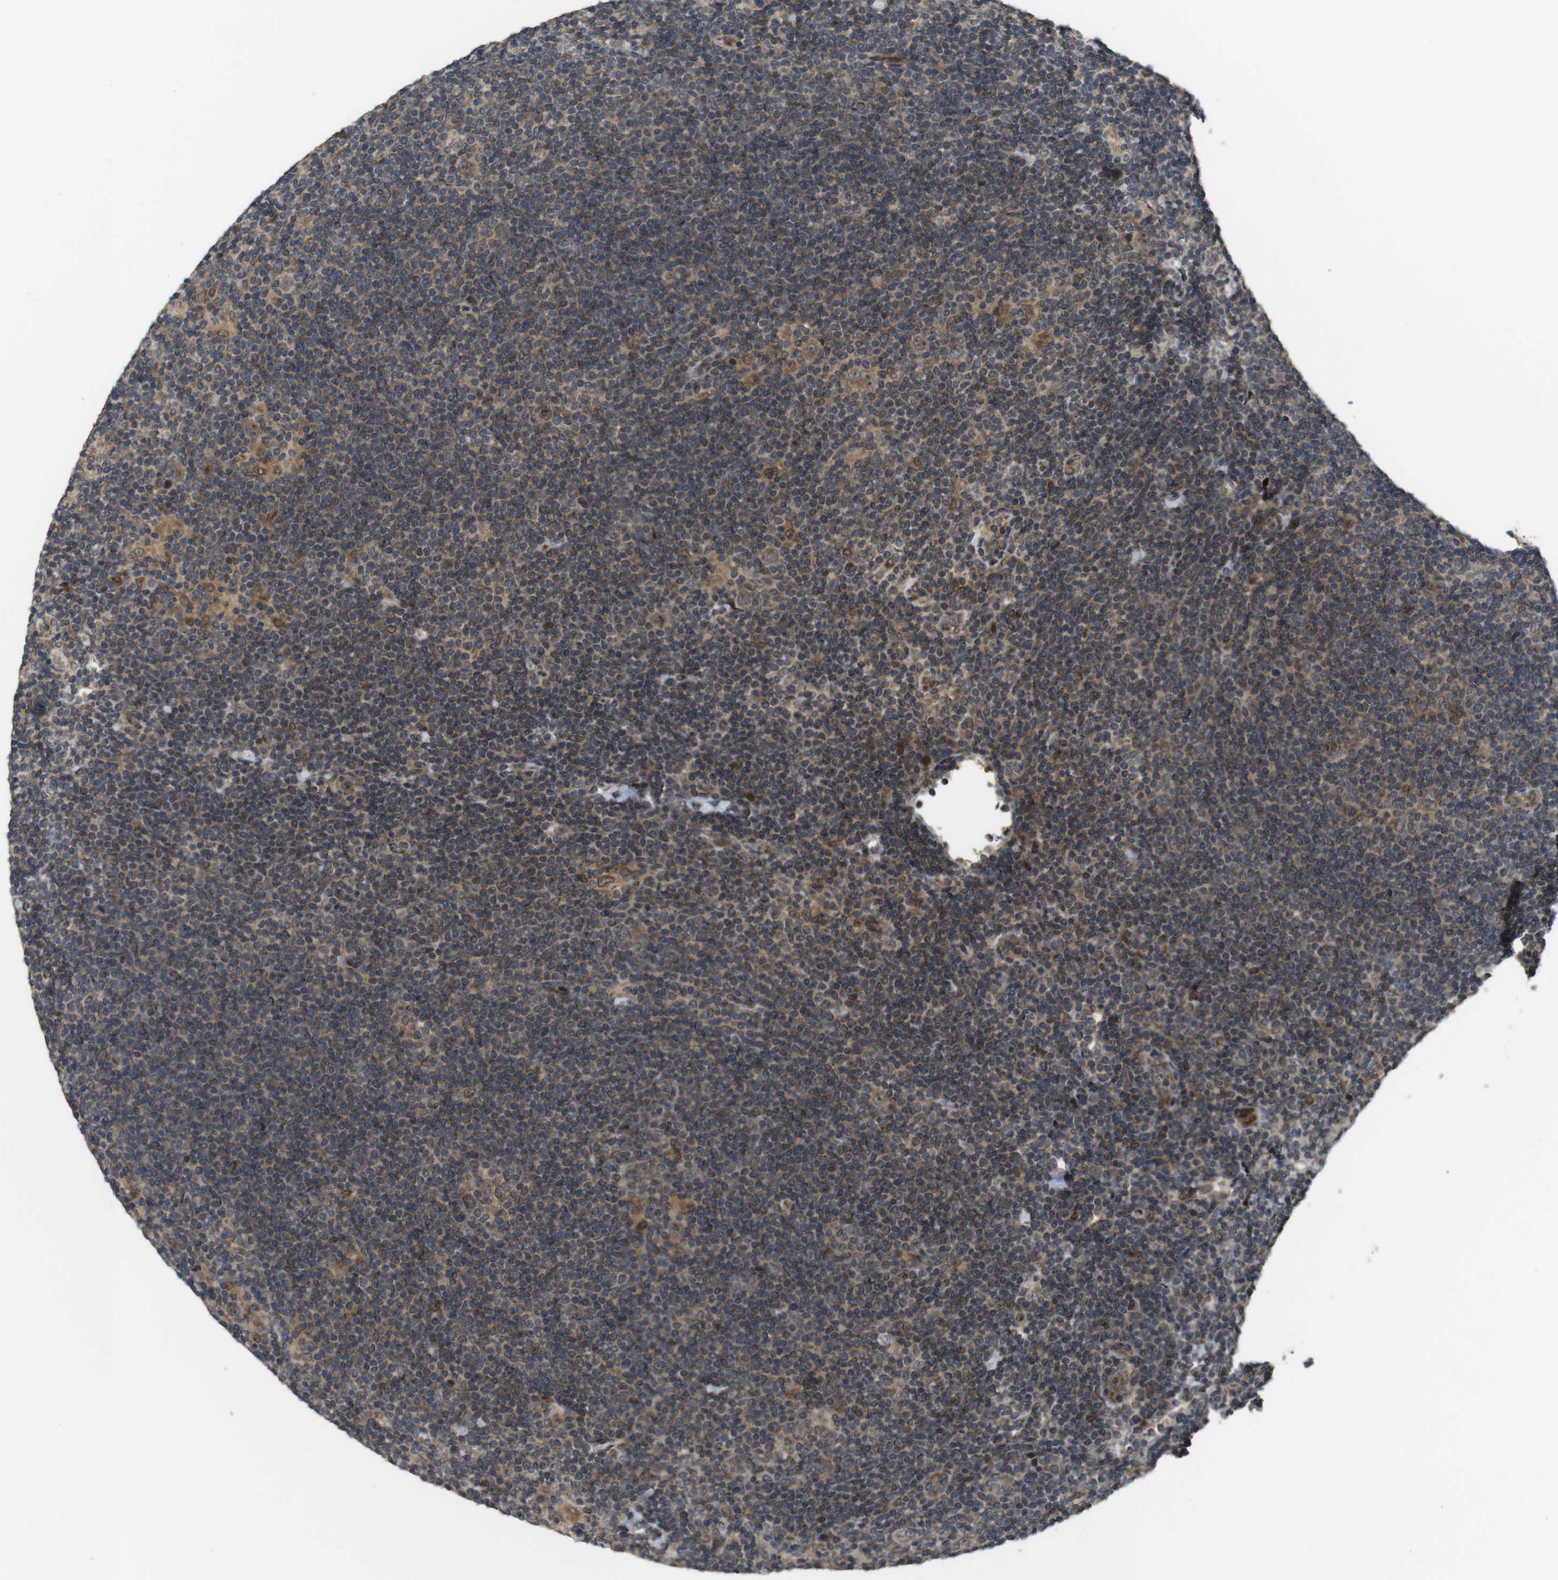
{"staining": {"intensity": "weak", "quantity": ">75%", "location": "cytoplasmic/membranous"}, "tissue": "lymphoma", "cell_type": "Tumor cells", "image_type": "cancer", "snomed": [{"axis": "morphology", "description": "Hodgkin's disease, NOS"}, {"axis": "topography", "description": "Lymph node"}], "caption": "Tumor cells demonstrate weak cytoplasmic/membranous staining in approximately >75% of cells in Hodgkin's disease.", "gene": "EFCAB14", "patient": {"sex": "female", "age": 57}}